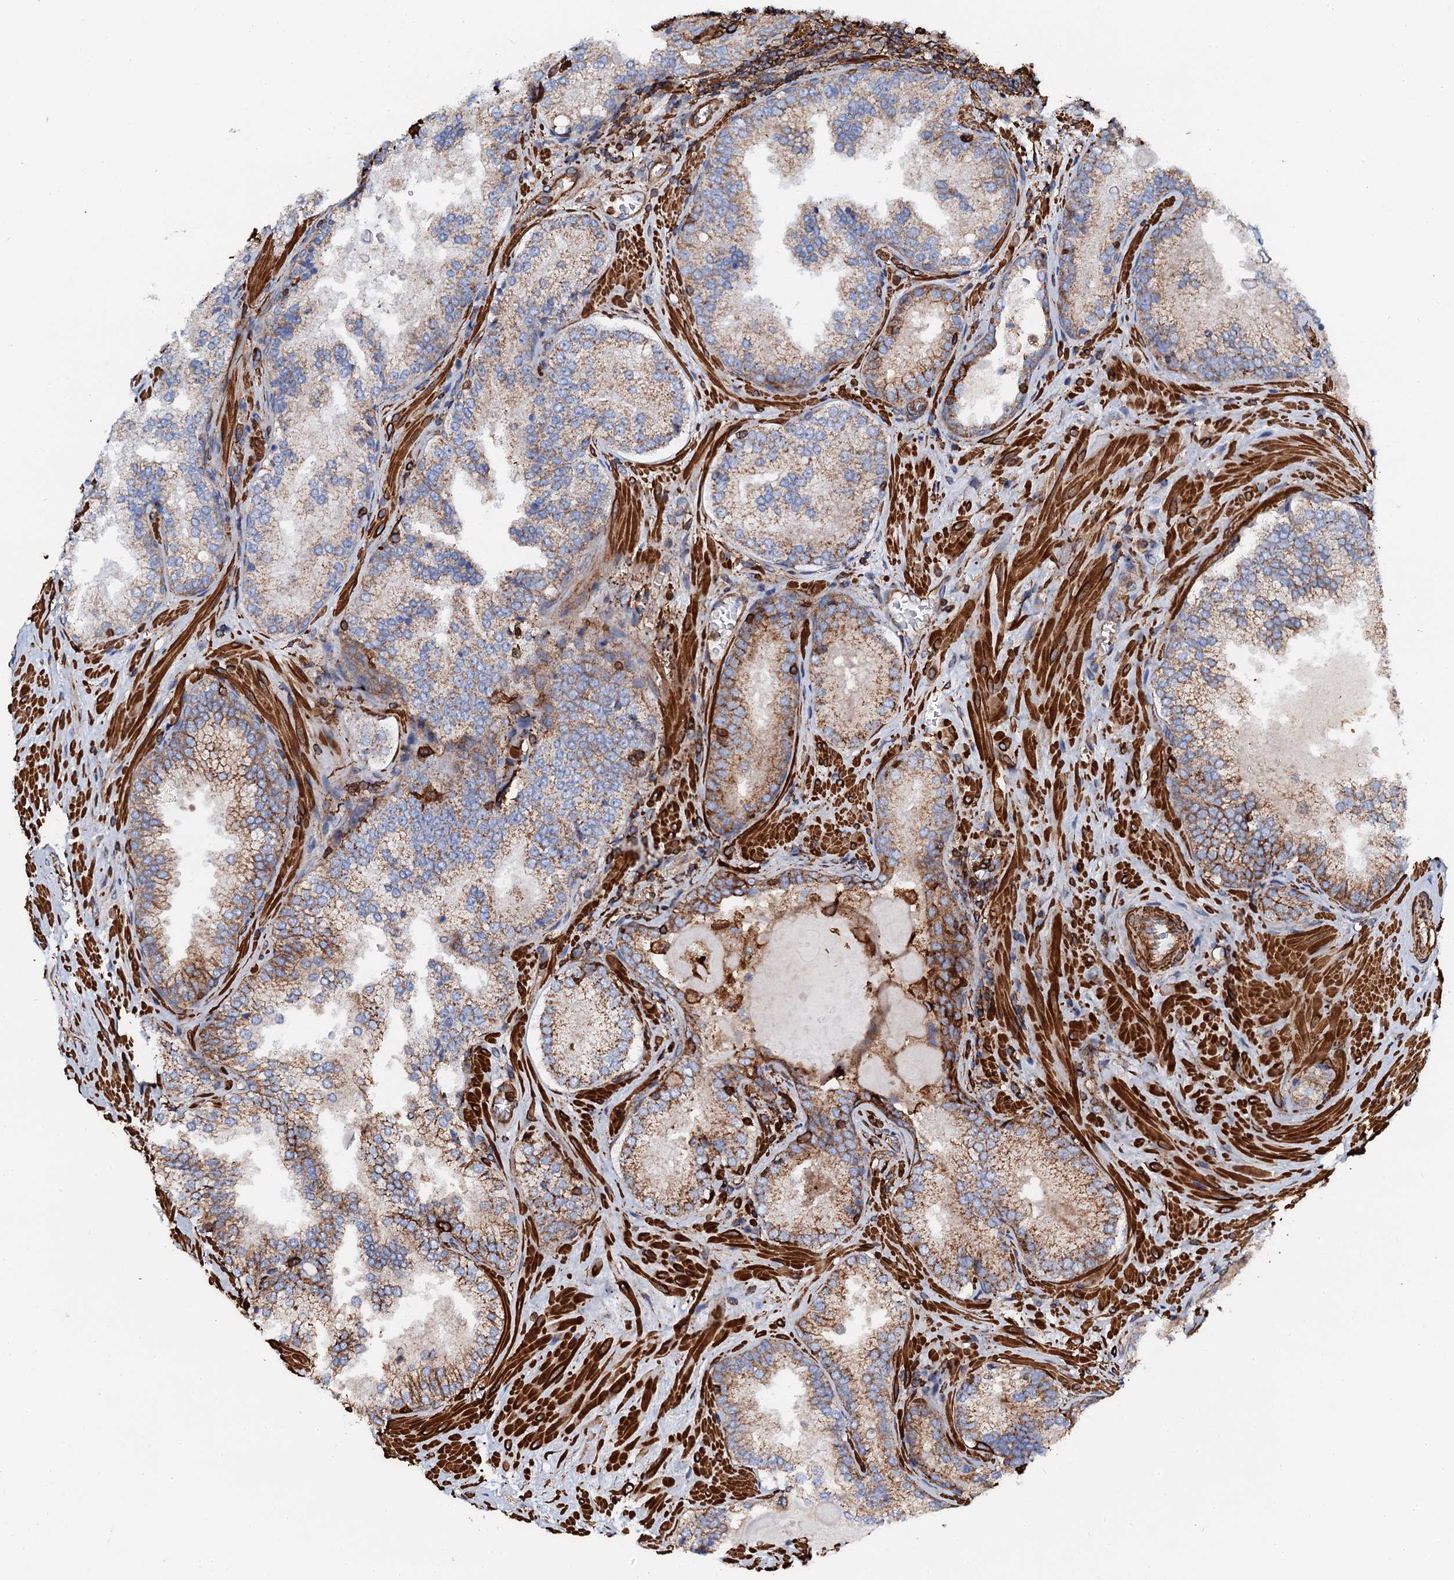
{"staining": {"intensity": "moderate", "quantity": ">75%", "location": "cytoplasmic/membranous"}, "tissue": "prostate cancer", "cell_type": "Tumor cells", "image_type": "cancer", "snomed": [{"axis": "morphology", "description": "Adenocarcinoma, Low grade"}, {"axis": "topography", "description": "Prostate"}], "caption": "Immunohistochemical staining of prostate low-grade adenocarcinoma exhibits medium levels of moderate cytoplasmic/membranous expression in about >75% of tumor cells.", "gene": "INTS10", "patient": {"sex": "male", "age": 74}}